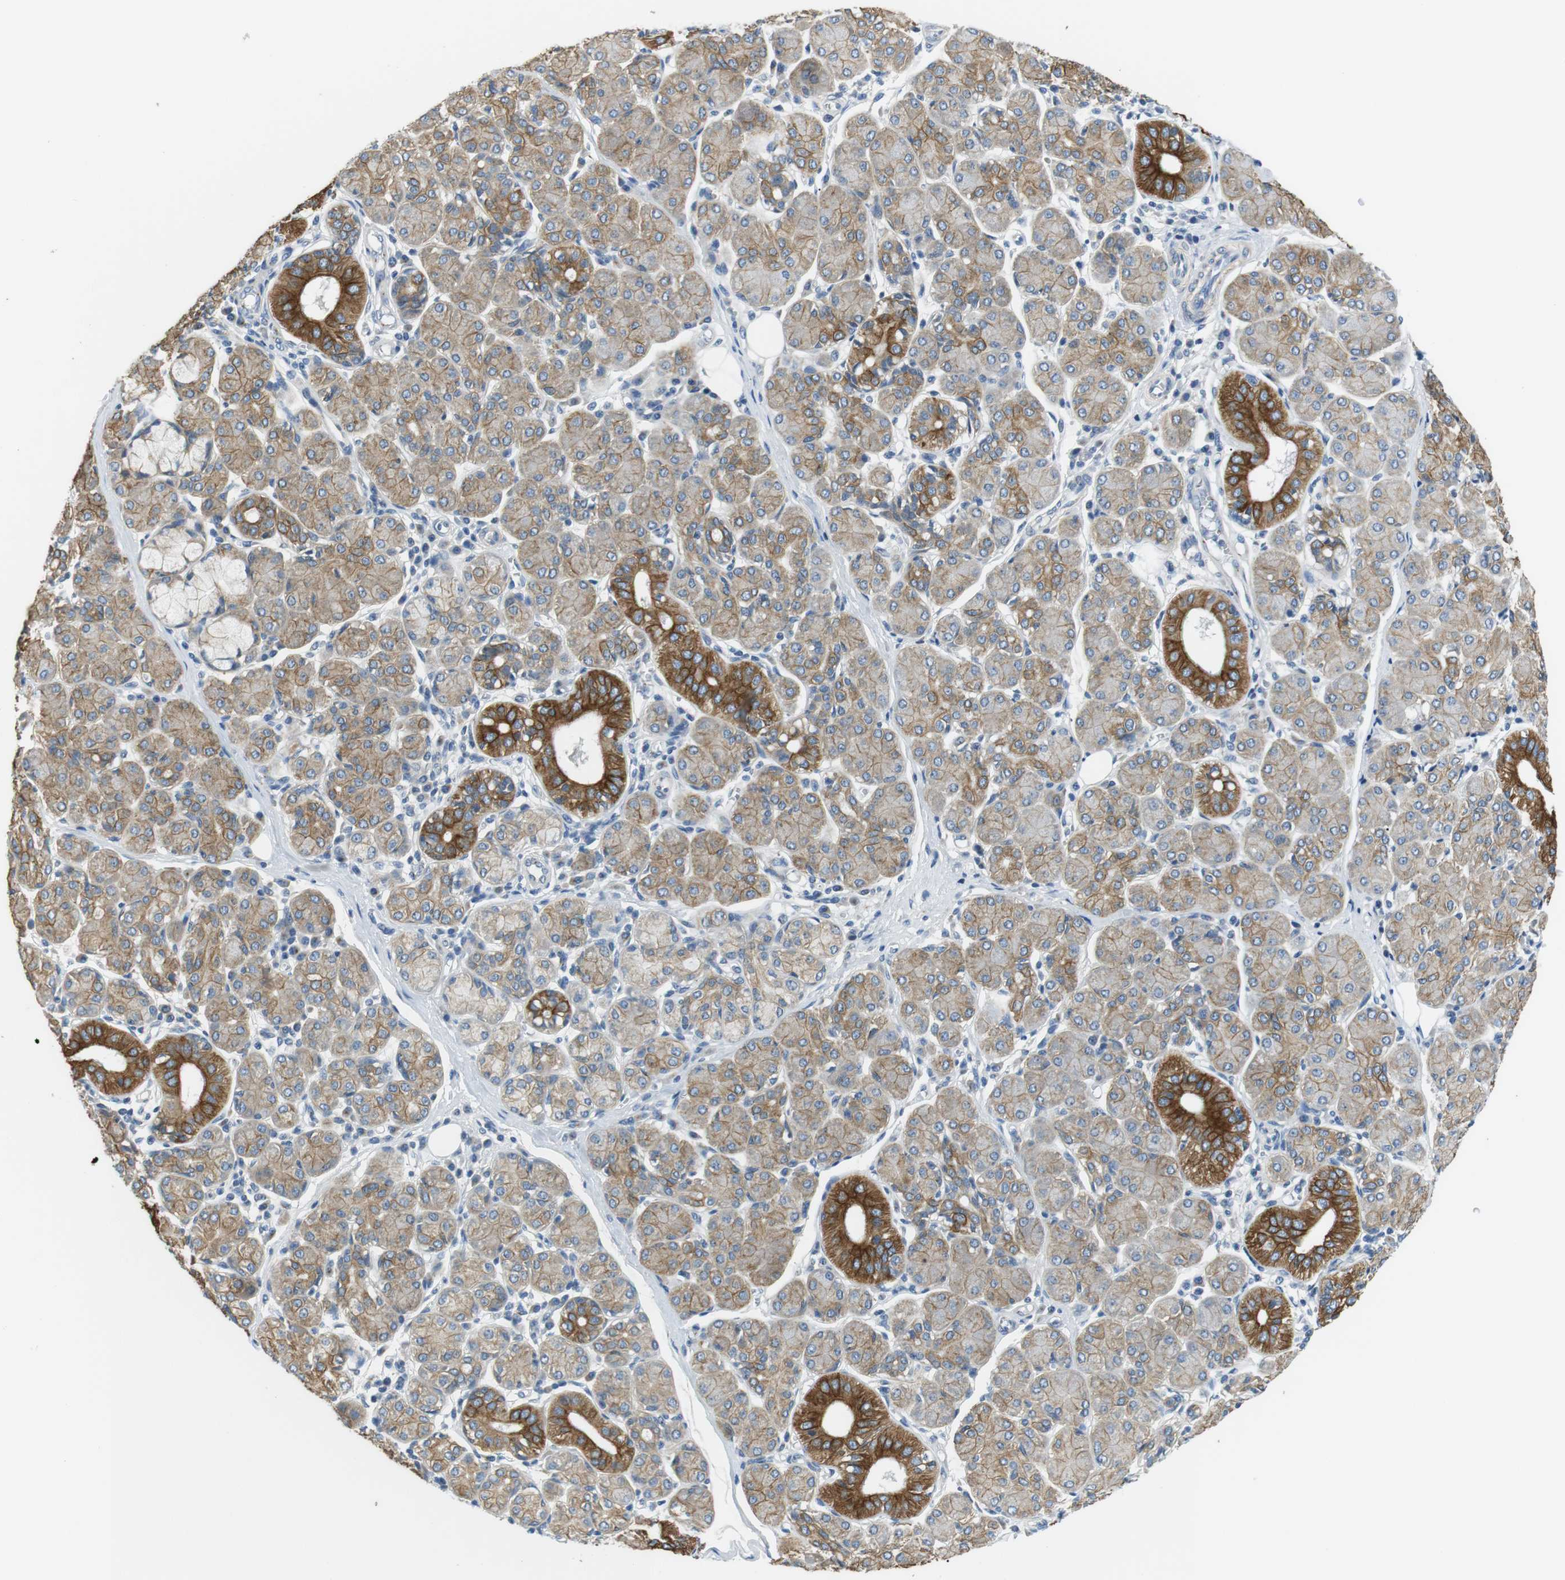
{"staining": {"intensity": "moderate", "quantity": "25%-75%", "location": "cytoplasmic/membranous"}, "tissue": "salivary gland", "cell_type": "Glandular cells", "image_type": "normal", "snomed": [{"axis": "morphology", "description": "Normal tissue, NOS"}, {"axis": "morphology", "description": "Inflammation, NOS"}, {"axis": "topography", "description": "Lymph node"}, {"axis": "topography", "description": "Salivary gland"}], "caption": "DAB (3,3'-diaminobenzidine) immunohistochemical staining of unremarkable human salivary gland reveals moderate cytoplasmic/membranous protein staining in about 25%-75% of glandular cells. (DAB = brown stain, brightfield microscopy at high magnification).", "gene": "UNC5CL", "patient": {"sex": "male", "age": 3}}